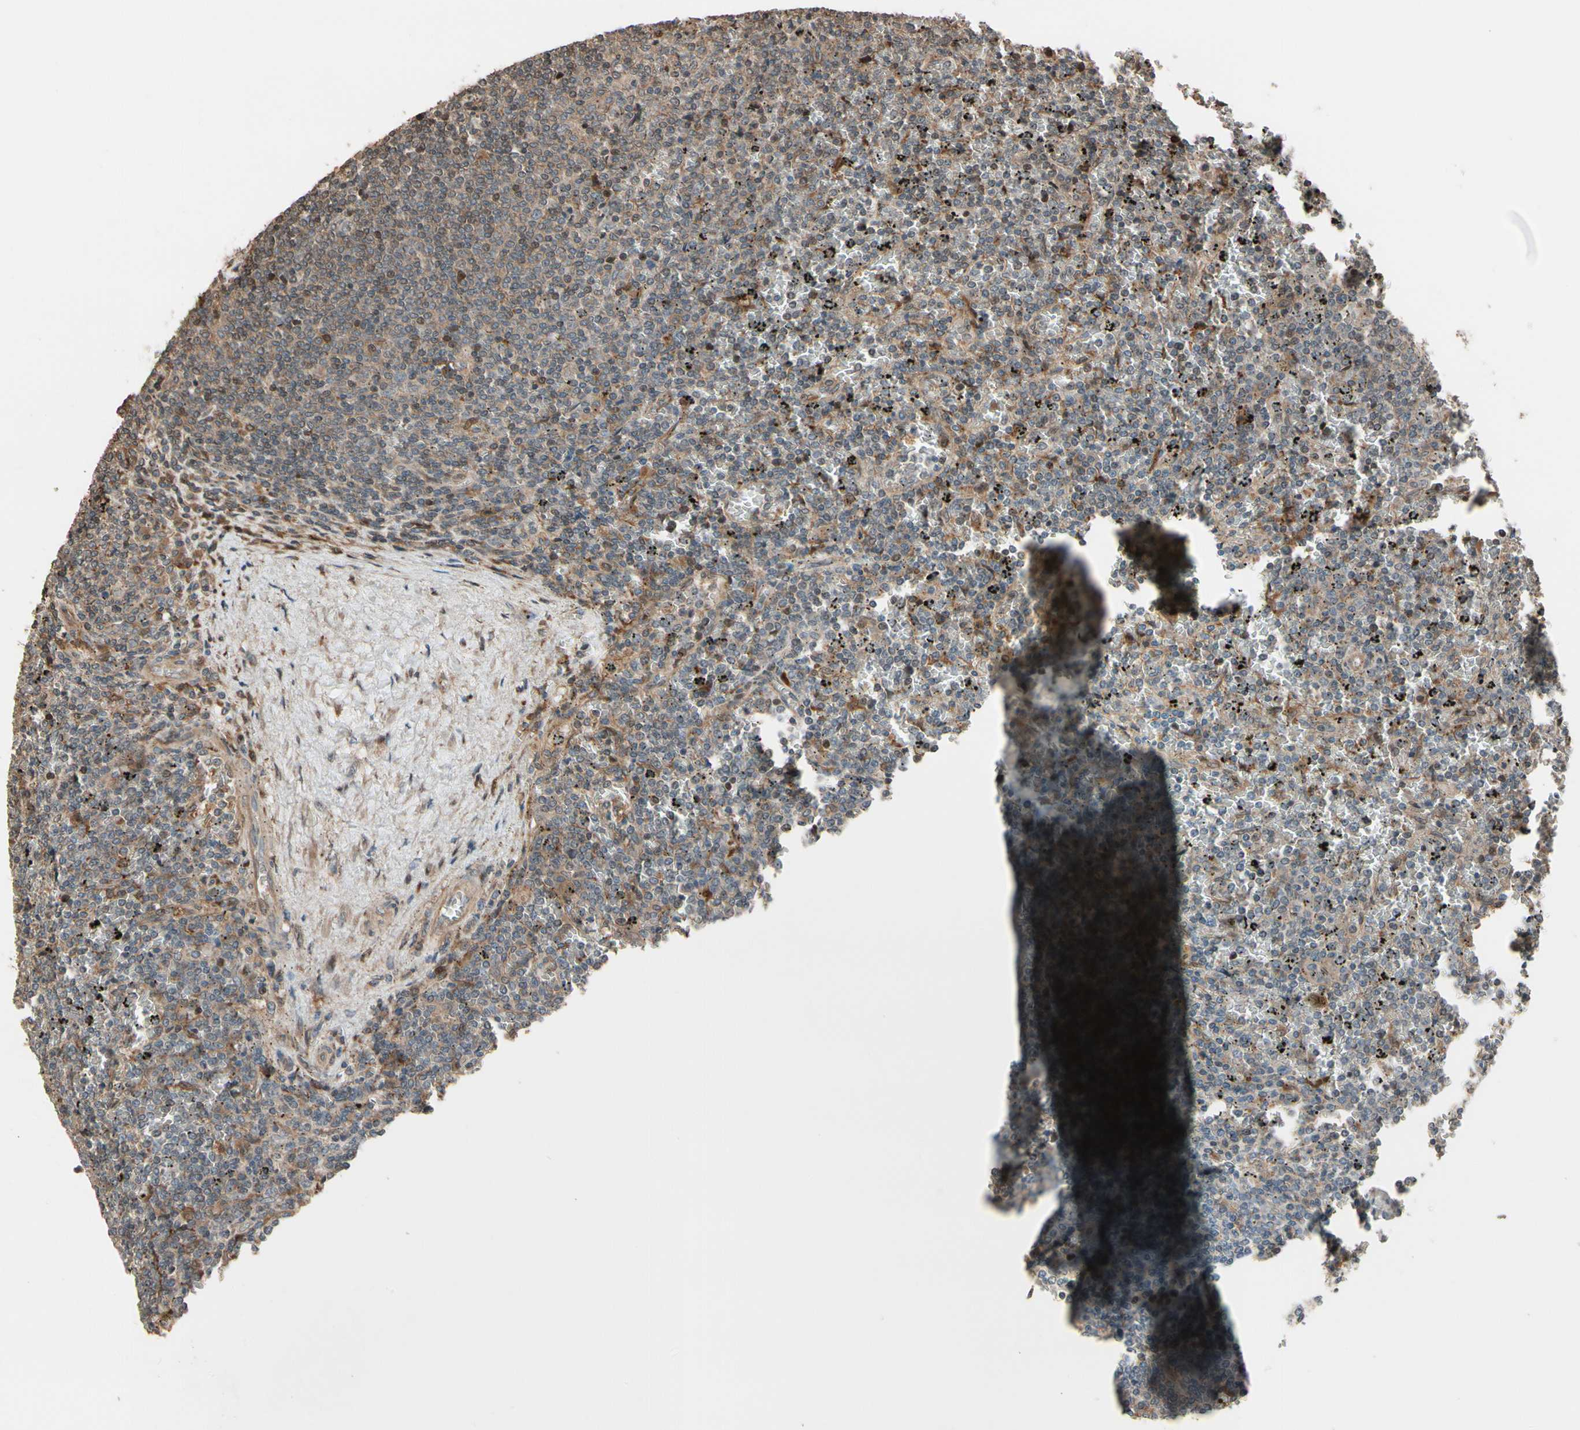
{"staining": {"intensity": "weak", "quantity": "25%-75%", "location": "cytoplasmic/membranous"}, "tissue": "lymphoma", "cell_type": "Tumor cells", "image_type": "cancer", "snomed": [{"axis": "morphology", "description": "Malignant lymphoma, non-Hodgkin's type, Low grade"}, {"axis": "topography", "description": "Spleen"}], "caption": "A brown stain highlights weak cytoplasmic/membranous expression of a protein in lymphoma tumor cells.", "gene": "CSF1R", "patient": {"sex": "female", "age": 77}}